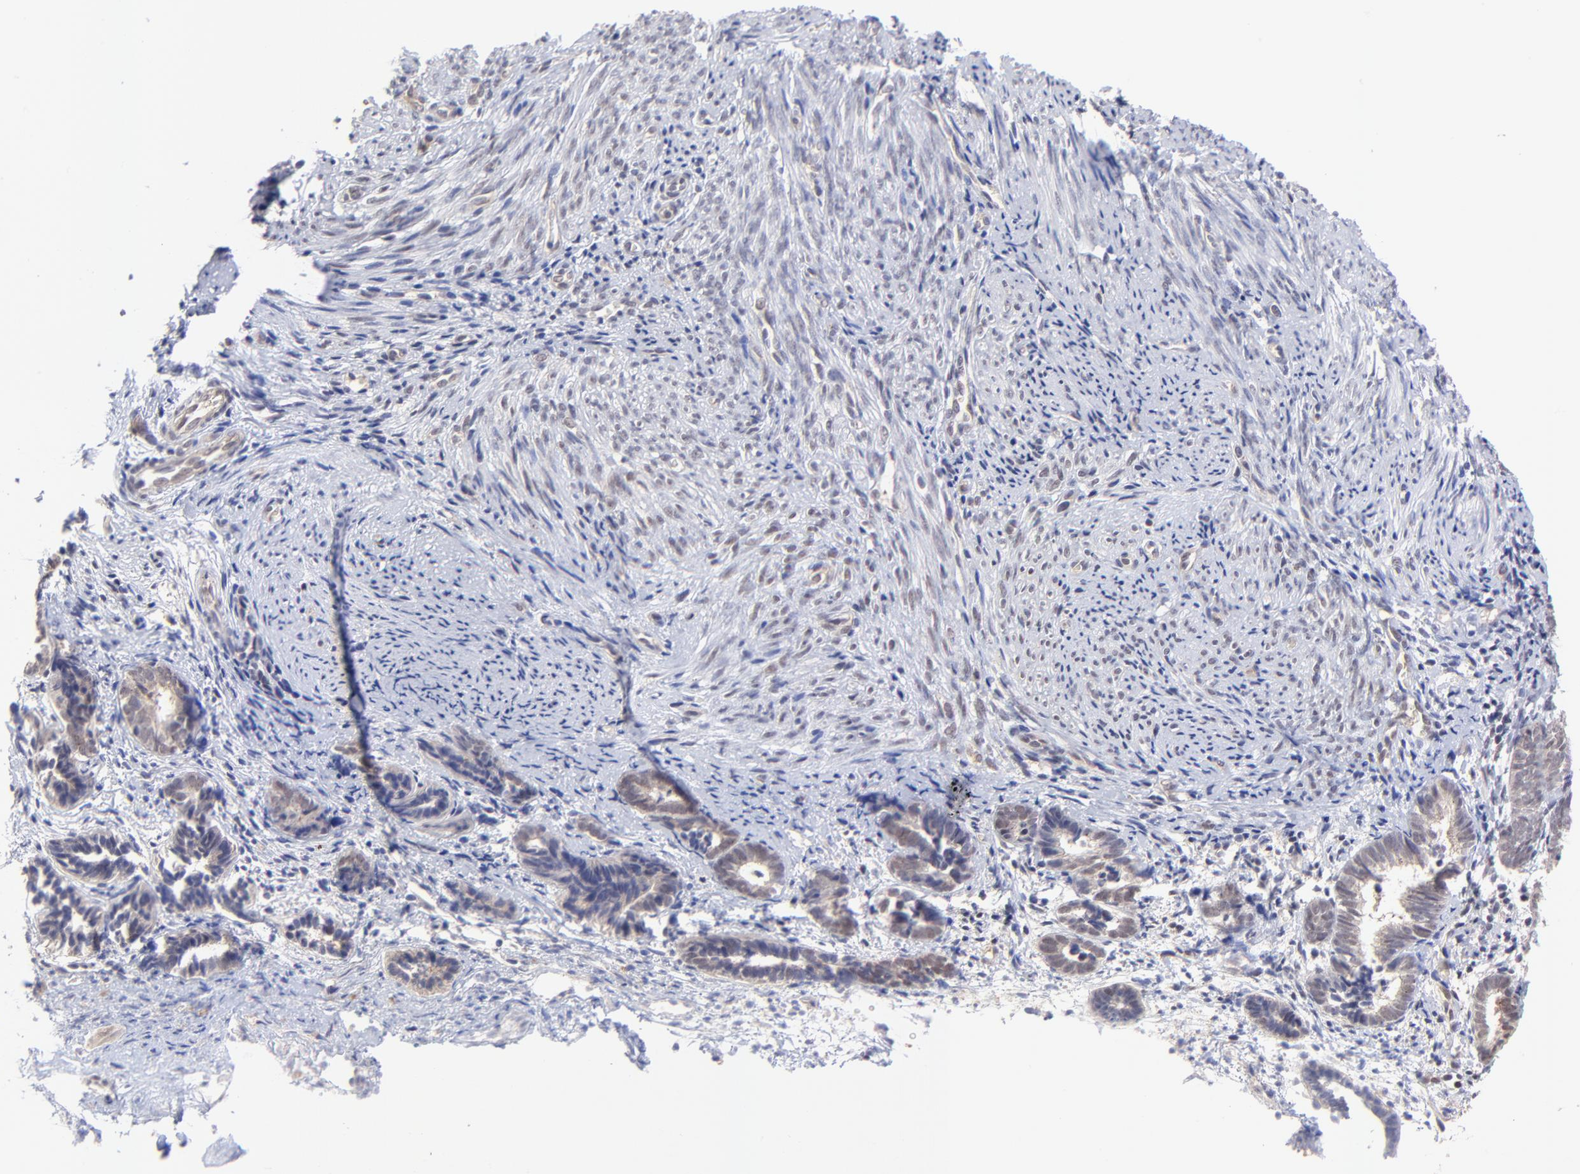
{"staining": {"intensity": "negative", "quantity": "none", "location": "none"}, "tissue": "endometrium", "cell_type": "Cells in endometrial stroma", "image_type": "normal", "snomed": [{"axis": "morphology", "description": "Normal tissue, NOS"}, {"axis": "topography", "description": "Smooth muscle"}, {"axis": "topography", "description": "Endometrium"}], "caption": "DAB (3,3'-diaminobenzidine) immunohistochemical staining of benign human endometrium shows no significant staining in cells in endometrial stroma. (DAB immunohistochemistry with hematoxylin counter stain).", "gene": "ZNF747", "patient": {"sex": "female", "age": 57}}